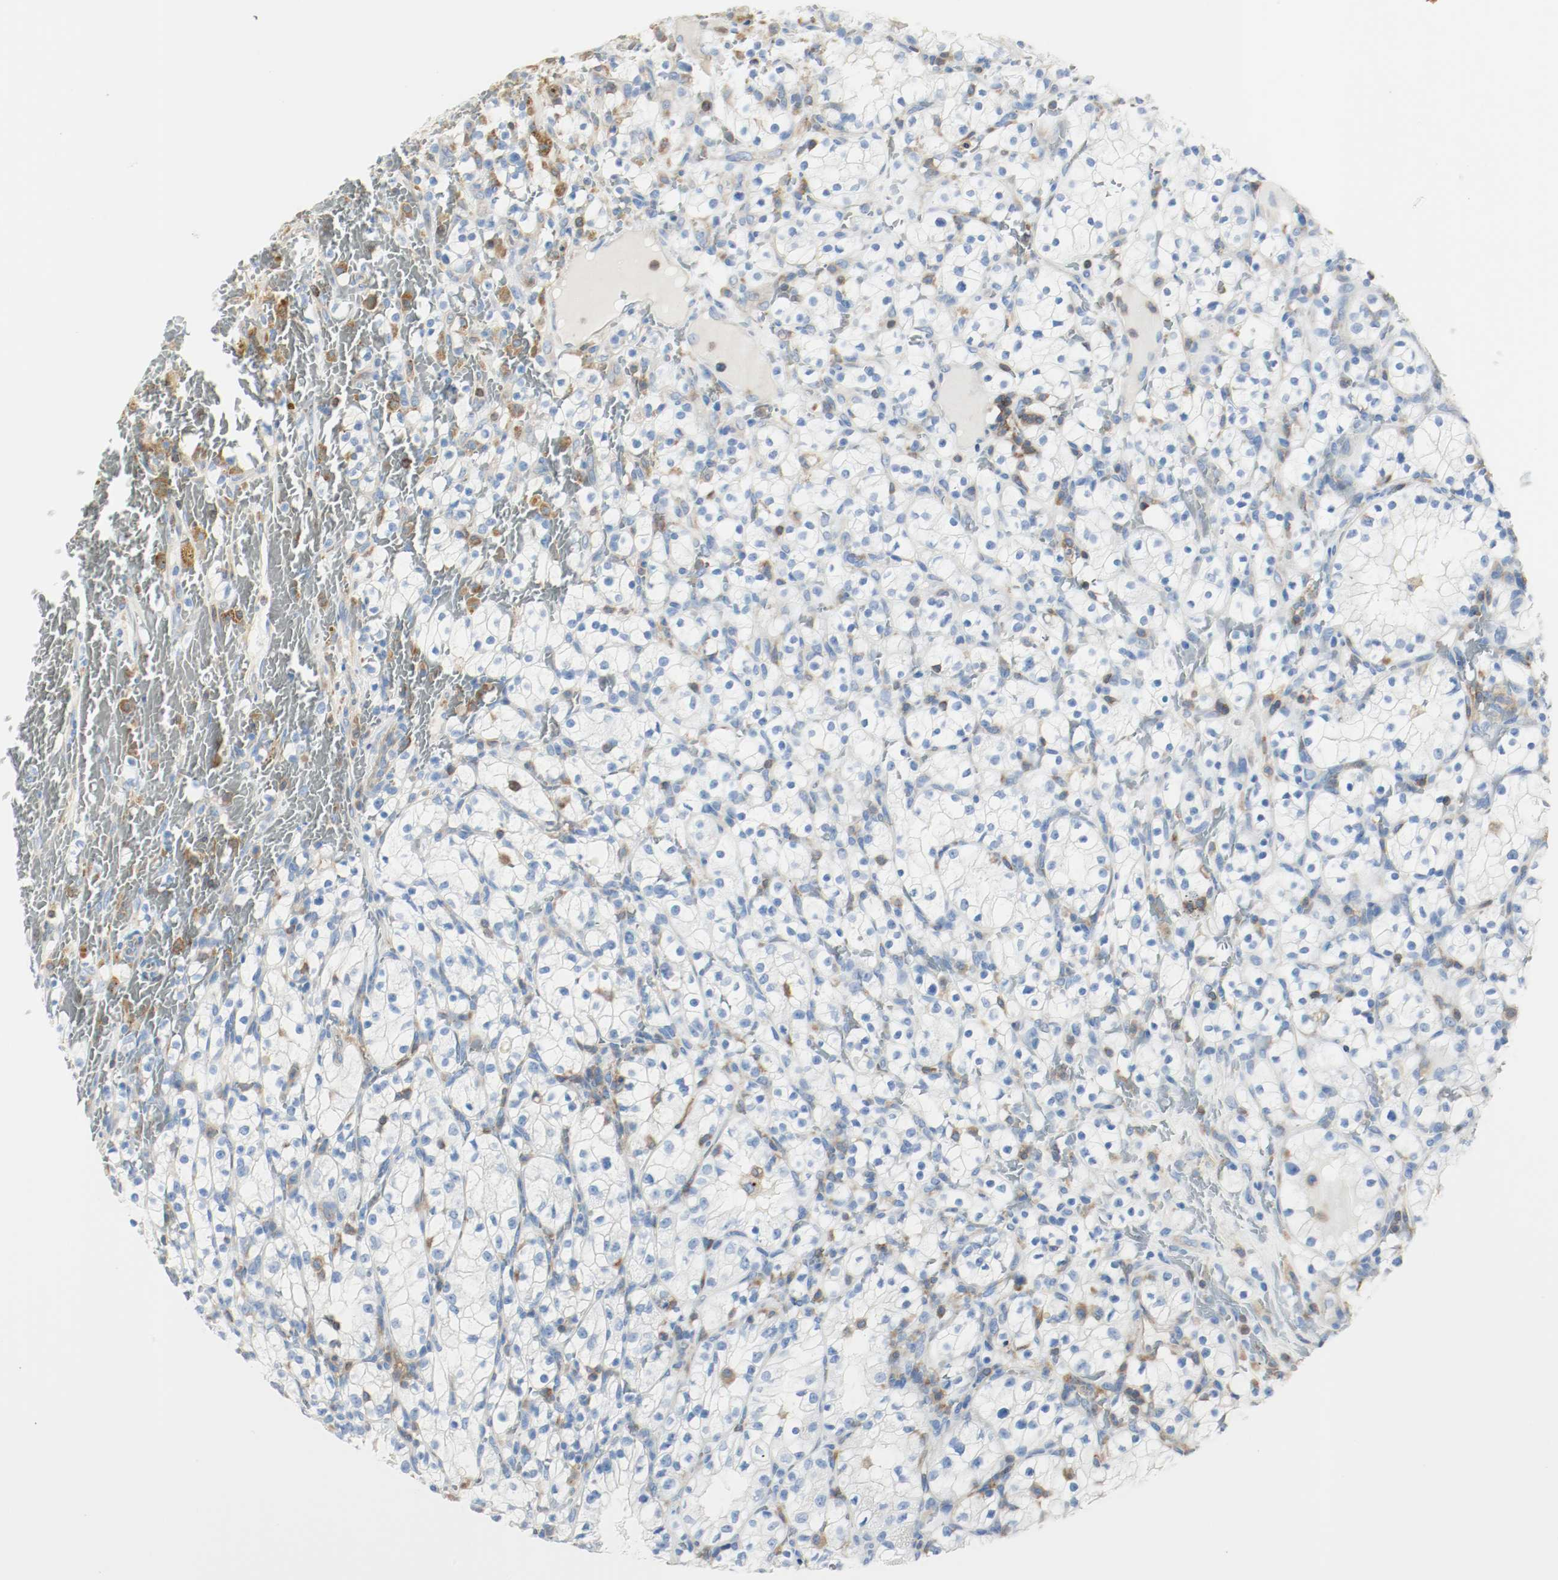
{"staining": {"intensity": "negative", "quantity": "none", "location": "none"}, "tissue": "renal cancer", "cell_type": "Tumor cells", "image_type": "cancer", "snomed": [{"axis": "morphology", "description": "Normal tissue, NOS"}, {"axis": "morphology", "description": "Adenocarcinoma, NOS"}, {"axis": "topography", "description": "Kidney"}], "caption": "Immunohistochemistry (IHC) image of neoplastic tissue: renal cancer (adenocarcinoma) stained with DAB demonstrates no significant protein positivity in tumor cells.", "gene": "ARPC1B", "patient": {"sex": "female", "age": 55}}